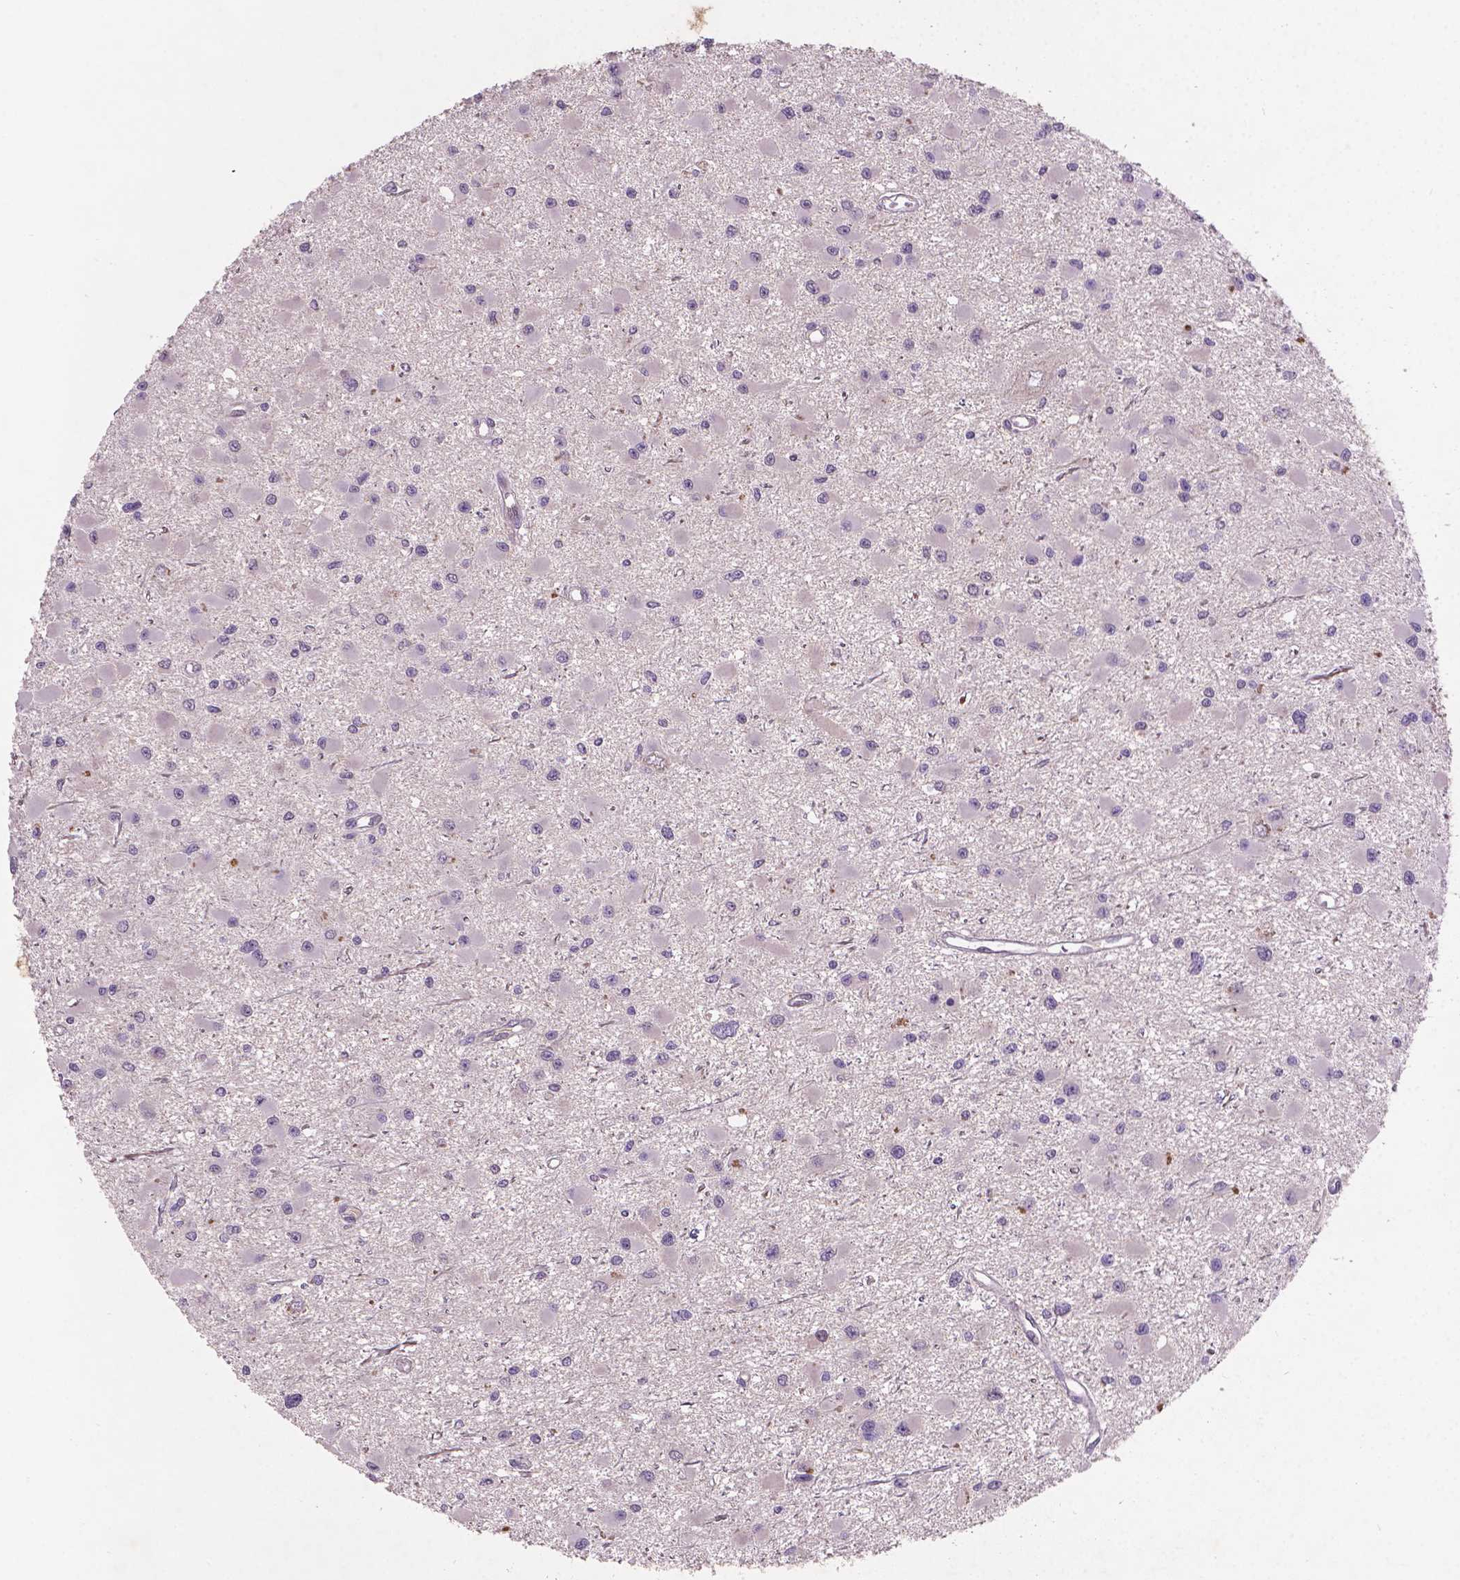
{"staining": {"intensity": "negative", "quantity": "none", "location": "none"}, "tissue": "glioma", "cell_type": "Tumor cells", "image_type": "cancer", "snomed": [{"axis": "morphology", "description": "Glioma, malignant, High grade"}, {"axis": "topography", "description": "Brain"}], "caption": "Immunohistochemical staining of glioma displays no significant positivity in tumor cells.", "gene": "SOX17", "patient": {"sex": "male", "age": 54}}